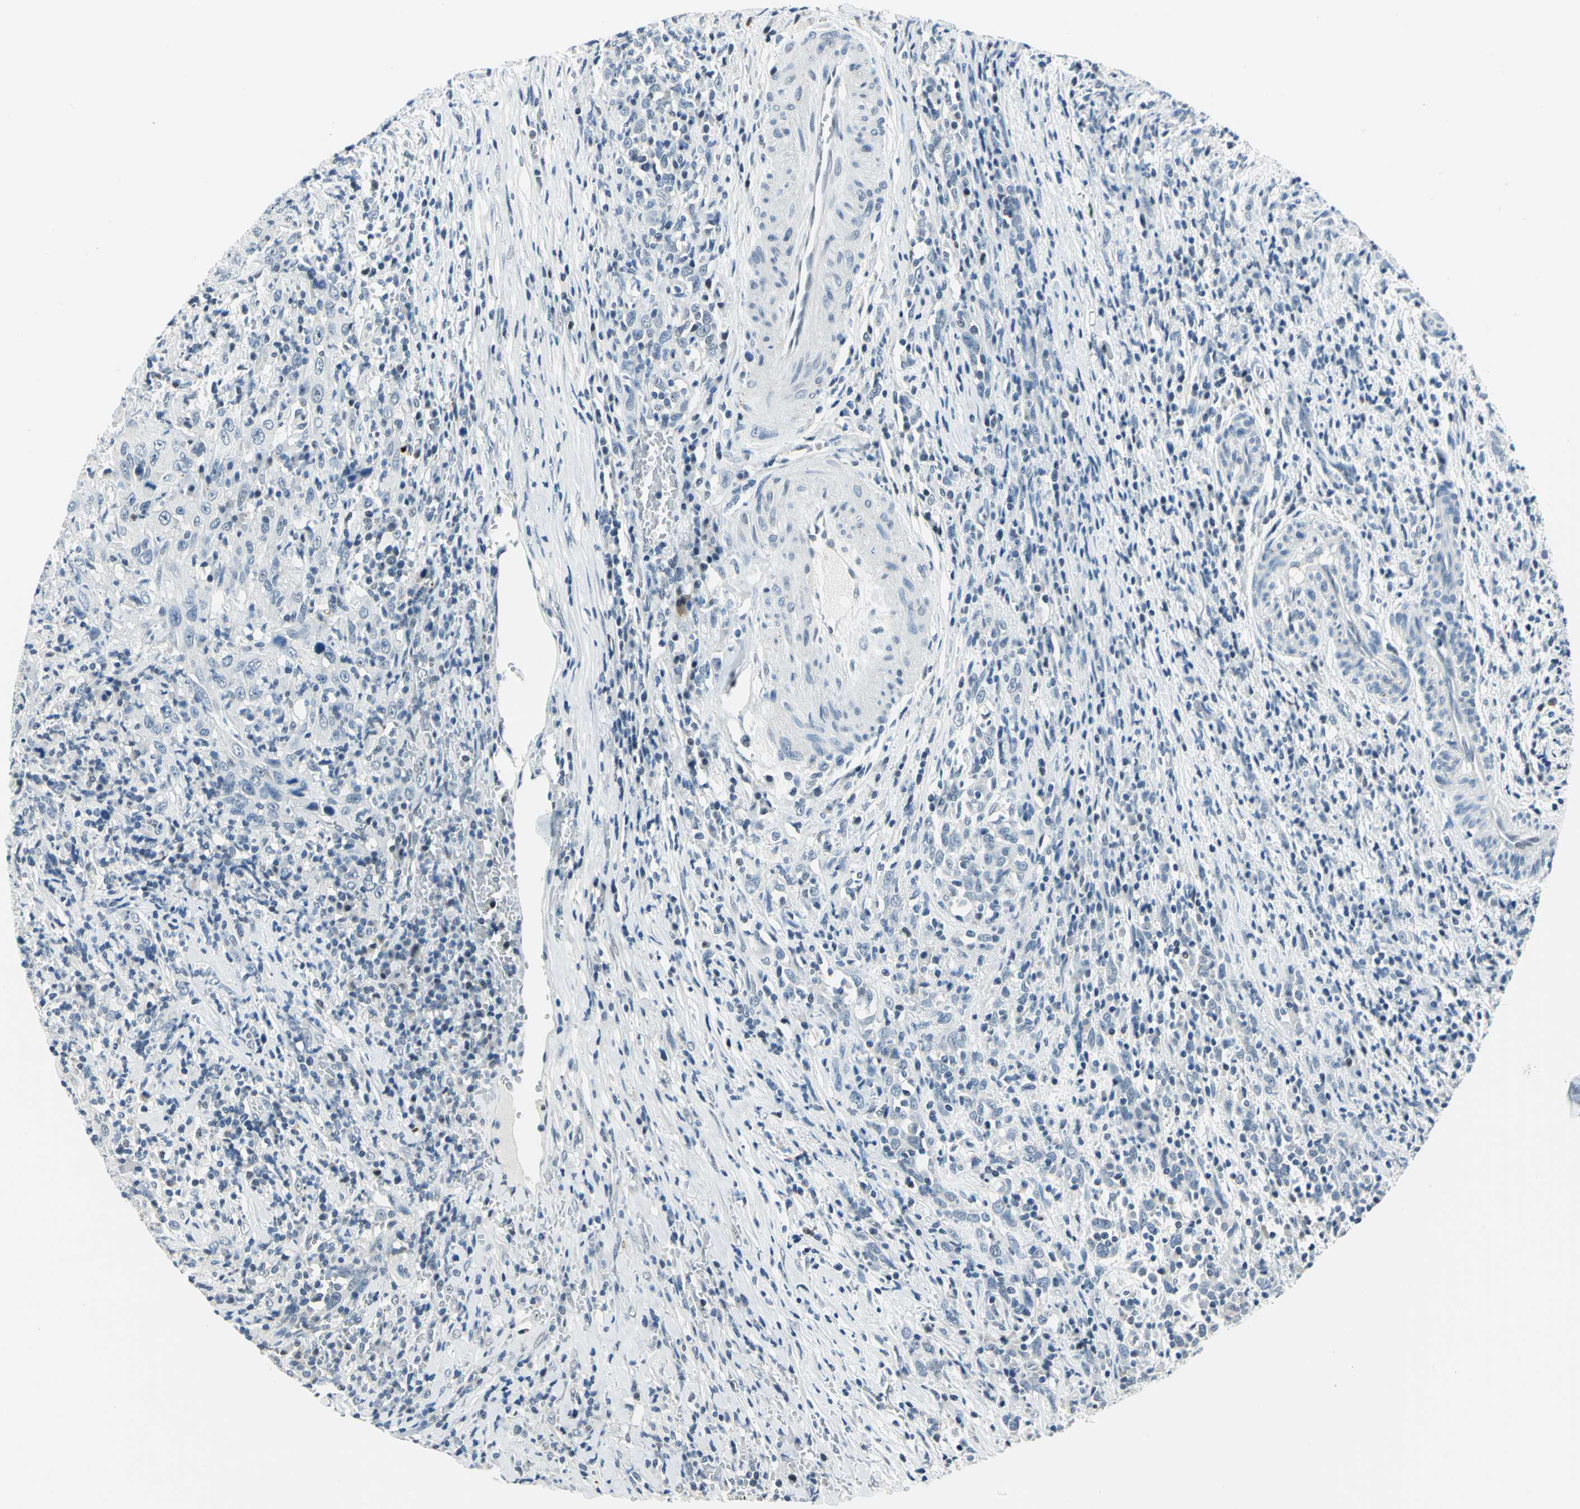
{"staining": {"intensity": "negative", "quantity": "none", "location": "none"}, "tissue": "urothelial cancer", "cell_type": "Tumor cells", "image_type": "cancer", "snomed": [{"axis": "morphology", "description": "Urothelial carcinoma, High grade"}, {"axis": "topography", "description": "Urinary bladder"}], "caption": "Immunohistochemical staining of human high-grade urothelial carcinoma shows no significant positivity in tumor cells.", "gene": "RAD17", "patient": {"sex": "male", "age": 61}}